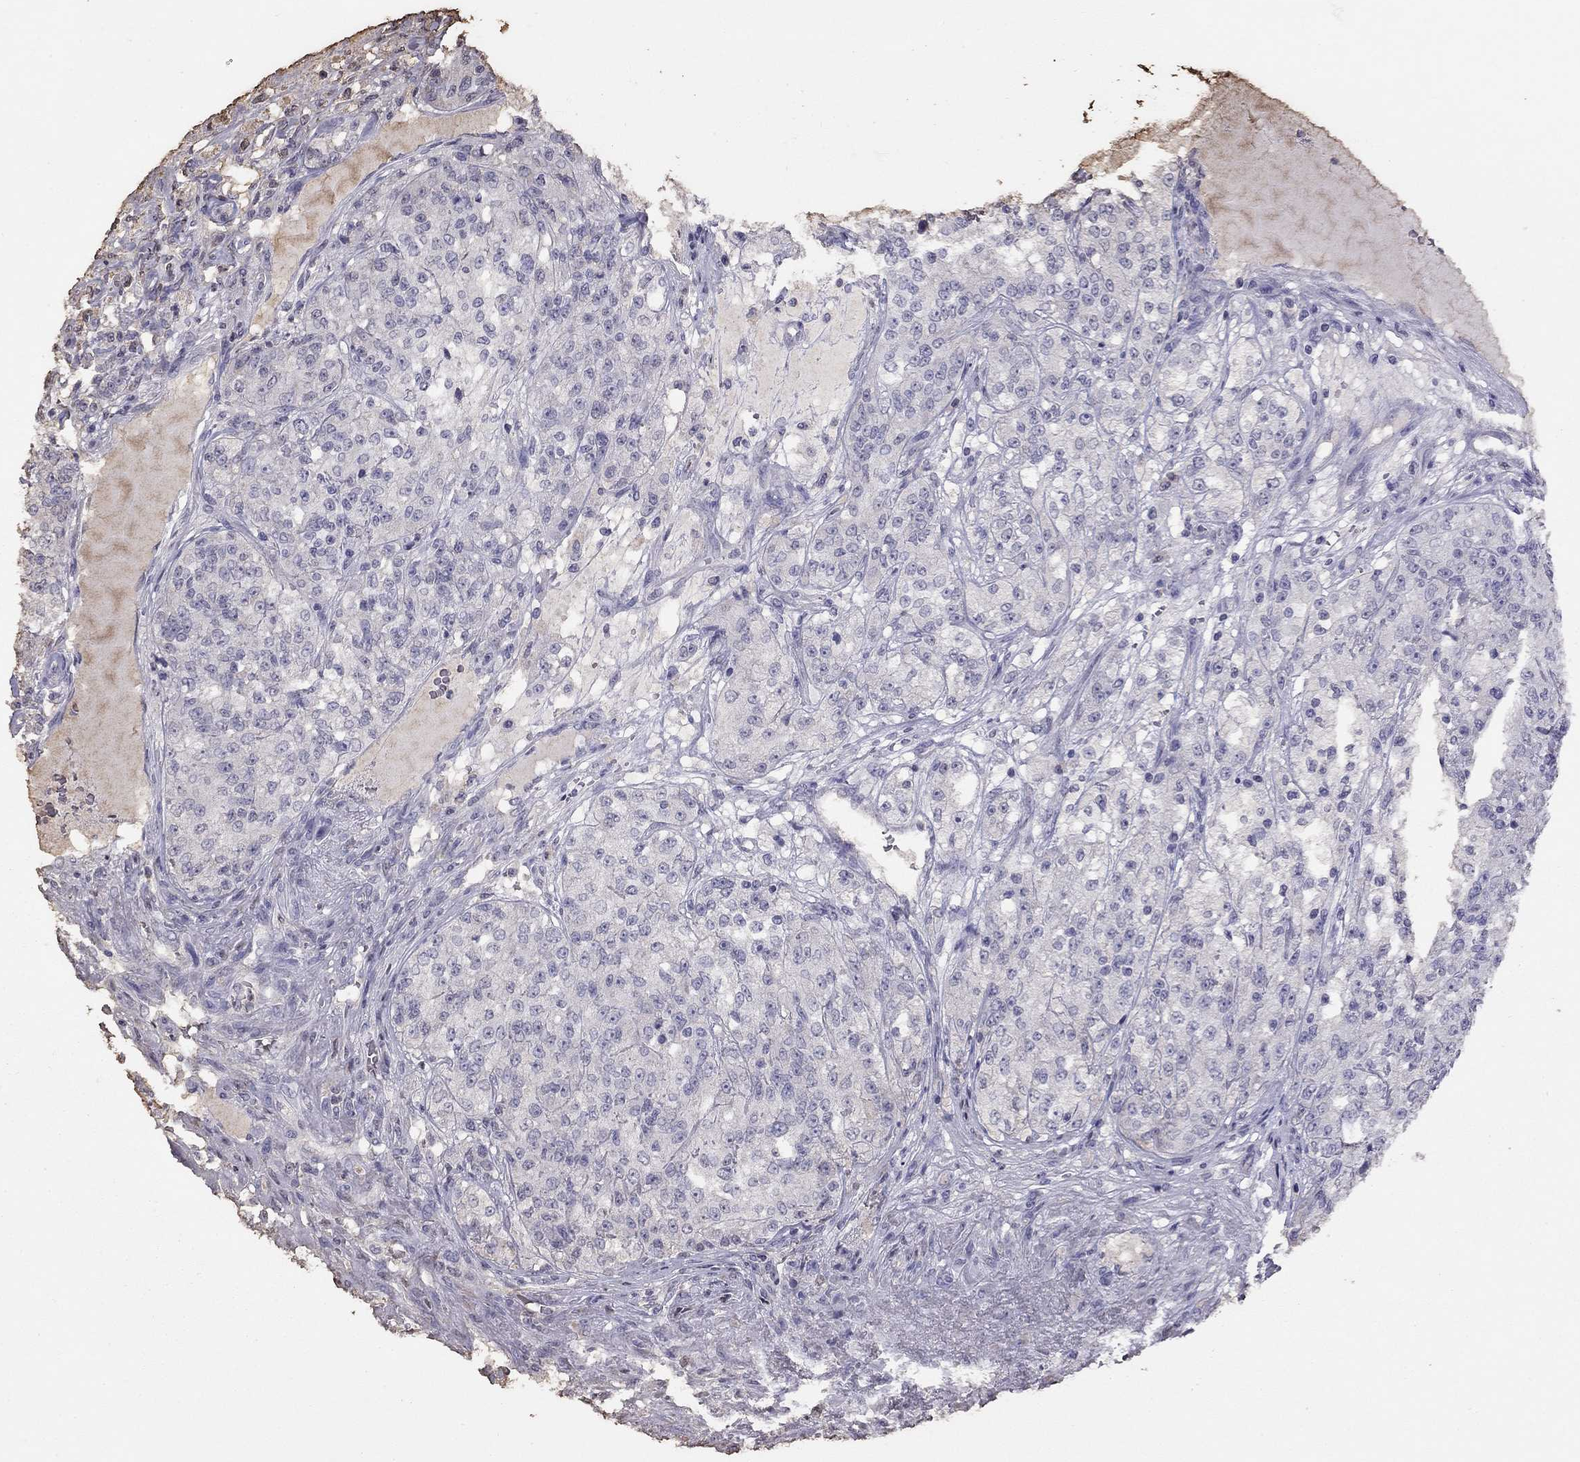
{"staining": {"intensity": "negative", "quantity": "none", "location": "none"}, "tissue": "renal cancer", "cell_type": "Tumor cells", "image_type": "cancer", "snomed": [{"axis": "morphology", "description": "Adenocarcinoma, NOS"}, {"axis": "topography", "description": "Kidney"}], "caption": "DAB (3,3'-diaminobenzidine) immunohistochemical staining of renal adenocarcinoma reveals no significant expression in tumor cells.", "gene": "SUN3", "patient": {"sex": "female", "age": 63}}